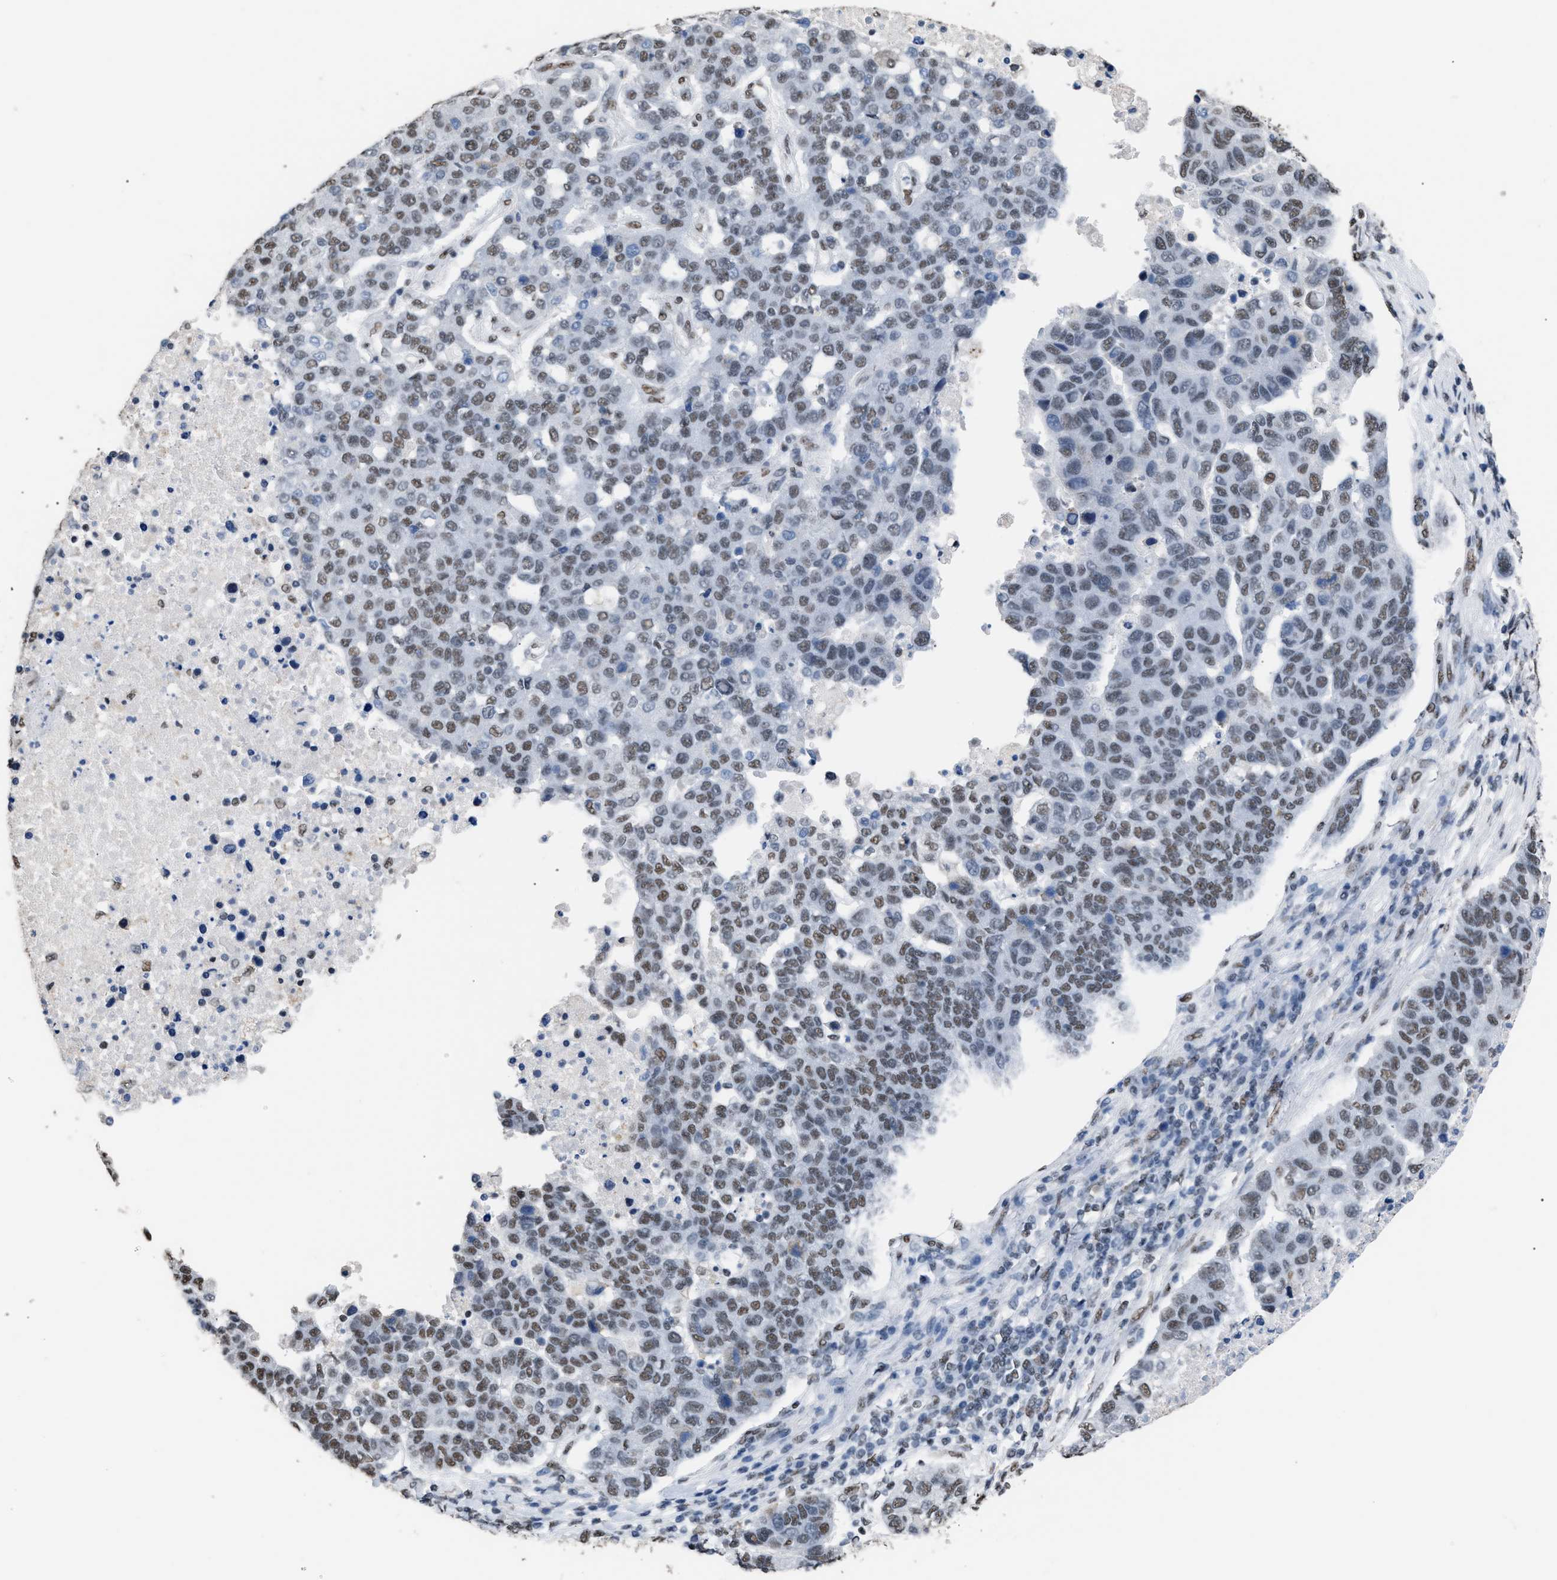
{"staining": {"intensity": "moderate", "quantity": ">75%", "location": "nuclear"}, "tissue": "pancreatic cancer", "cell_type": "Tumor cells", "image_type": "cancer", "snomed": [{"axis": "morphology", "description": "Adenocarcinoma, NOS"}, {"axis": "topography", "description": "Pancreas"}], "caption": "About >75% of tumor cells in adenocarcinoma (pancreatic) demonstrate moderate nuclear protein positivity as visualized by brown immunohistochemical staining.", "gene": "CCAR2", "patient": {"sex": "female", "age": 61}}